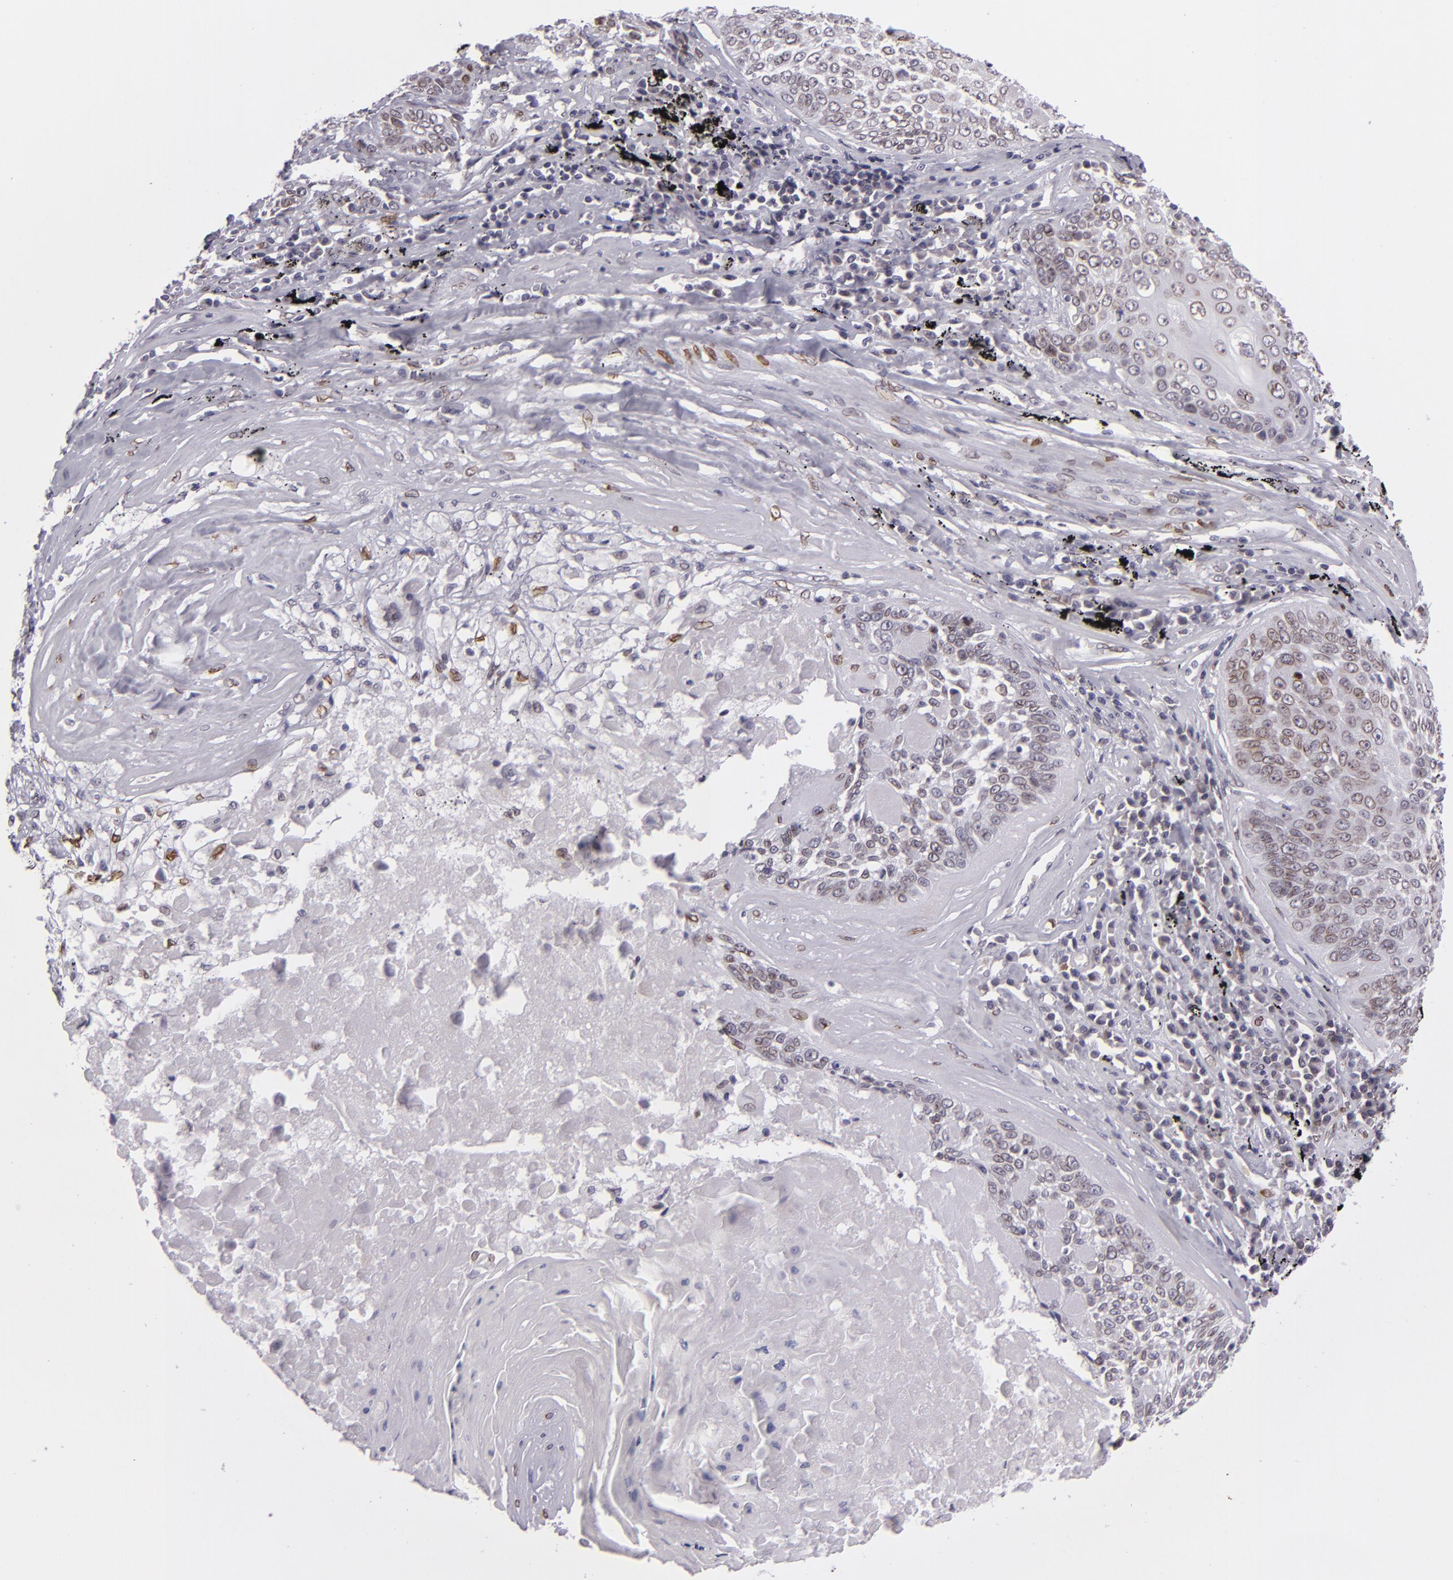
{"staining": {"intensity": "moderate", "quantity": "25%-75%", "location": "nuclear"}, "tissue": "lung cancer", "cell_type": "Tumor cells", "image_type": "cancer", "snomed": [{"axis": "morphology", "description": "Adenocarcinoma, NOS"}, {"axis": "topography", "description": "Lung"}], "caption": "A high-resolution micrograph shows immunohistochemistry staining of lung cancer (adenocarcinoma), which demonstrates moderate nuclear expression in about 25%-75% of tumor cells. (IHC, brightfield microscopy, high magnification).", "gene": "EMD", "patient": {"sex": "male", "age": 60}}